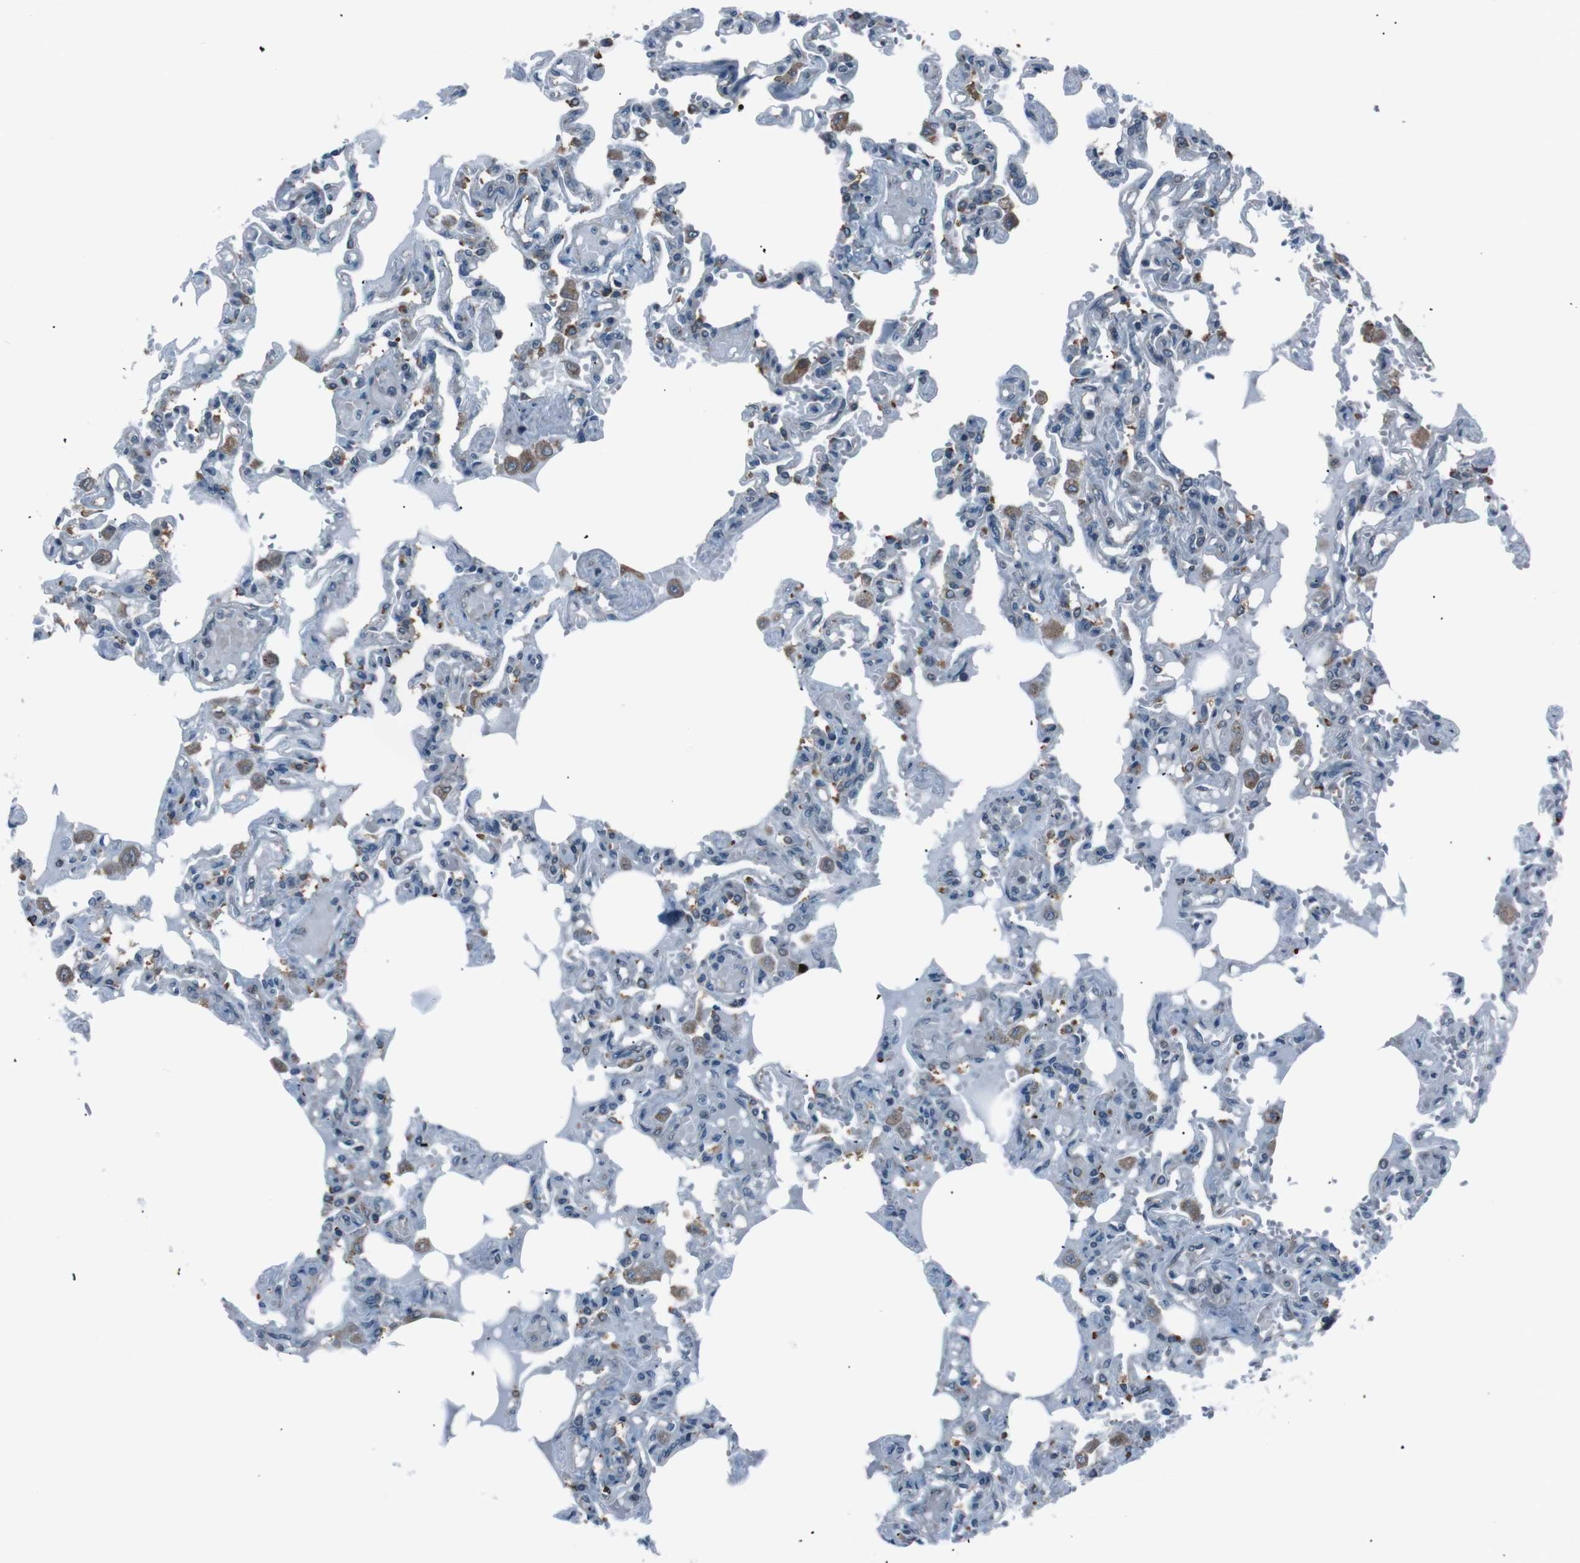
{"staining": {"intensity": "moderate", "quantity": ">75%", "location": "cytoplasmic/membranous"}, "tissue": "lung", "cell_type": "Alveolar cells", "image_type": "normal", "snomed": [{"axis": "morphology", "description": "Normal tissue, NOS"}, {"axis": "topography", "description": "Lung"}], "caption": "DAB (3,3'-diaminobenzidine) immunohistochemical staining of normal human lung demonstrates moderate cytoplasmic/membranous protein staining in about >75% of alveolar cells.", "gene": "SIGMAR1", "patient": {"sex": "male", "age": 21}}